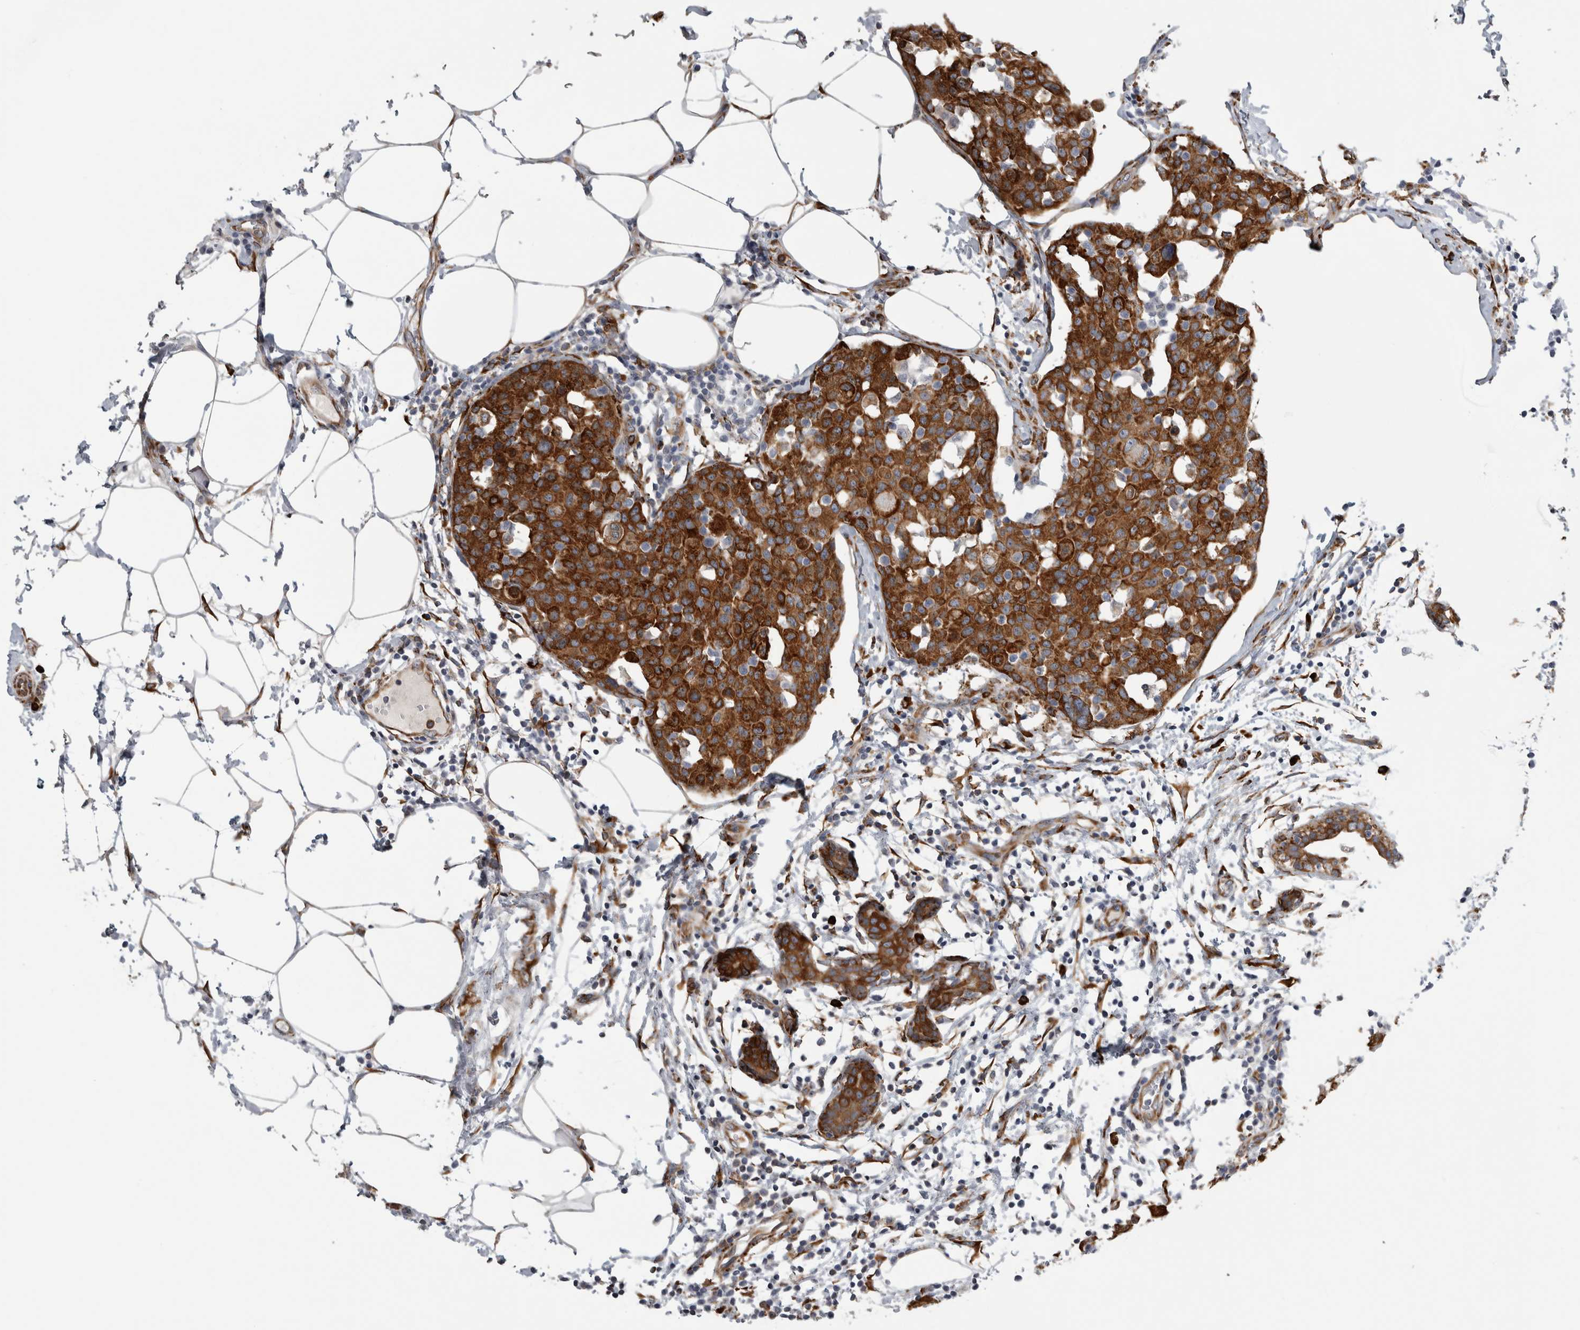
{"staining": {"intensity": "strong", "quantity": ">75%", "location": "cytoplasmic/membranous"}, "tissue": "breast cancer", "cell_type": "Tumor cells", "image_type": "cancer", "snomed": [{"axis": "morphology", "description": "Normal tissue, NOS"}, {"axis": "morphology", "description": "Duct carcinoma"}, {"axis": "topography", "description": "Breast"}], "caption": "IHC (DAB) staining of human breast intraductal carcinoma demonstrates strong cytoplasmic/membranous protein expression in approximately >75% of tumor cells.", "gene": "FHIP2B", "patient": {"sex": "female", "age": 37}}